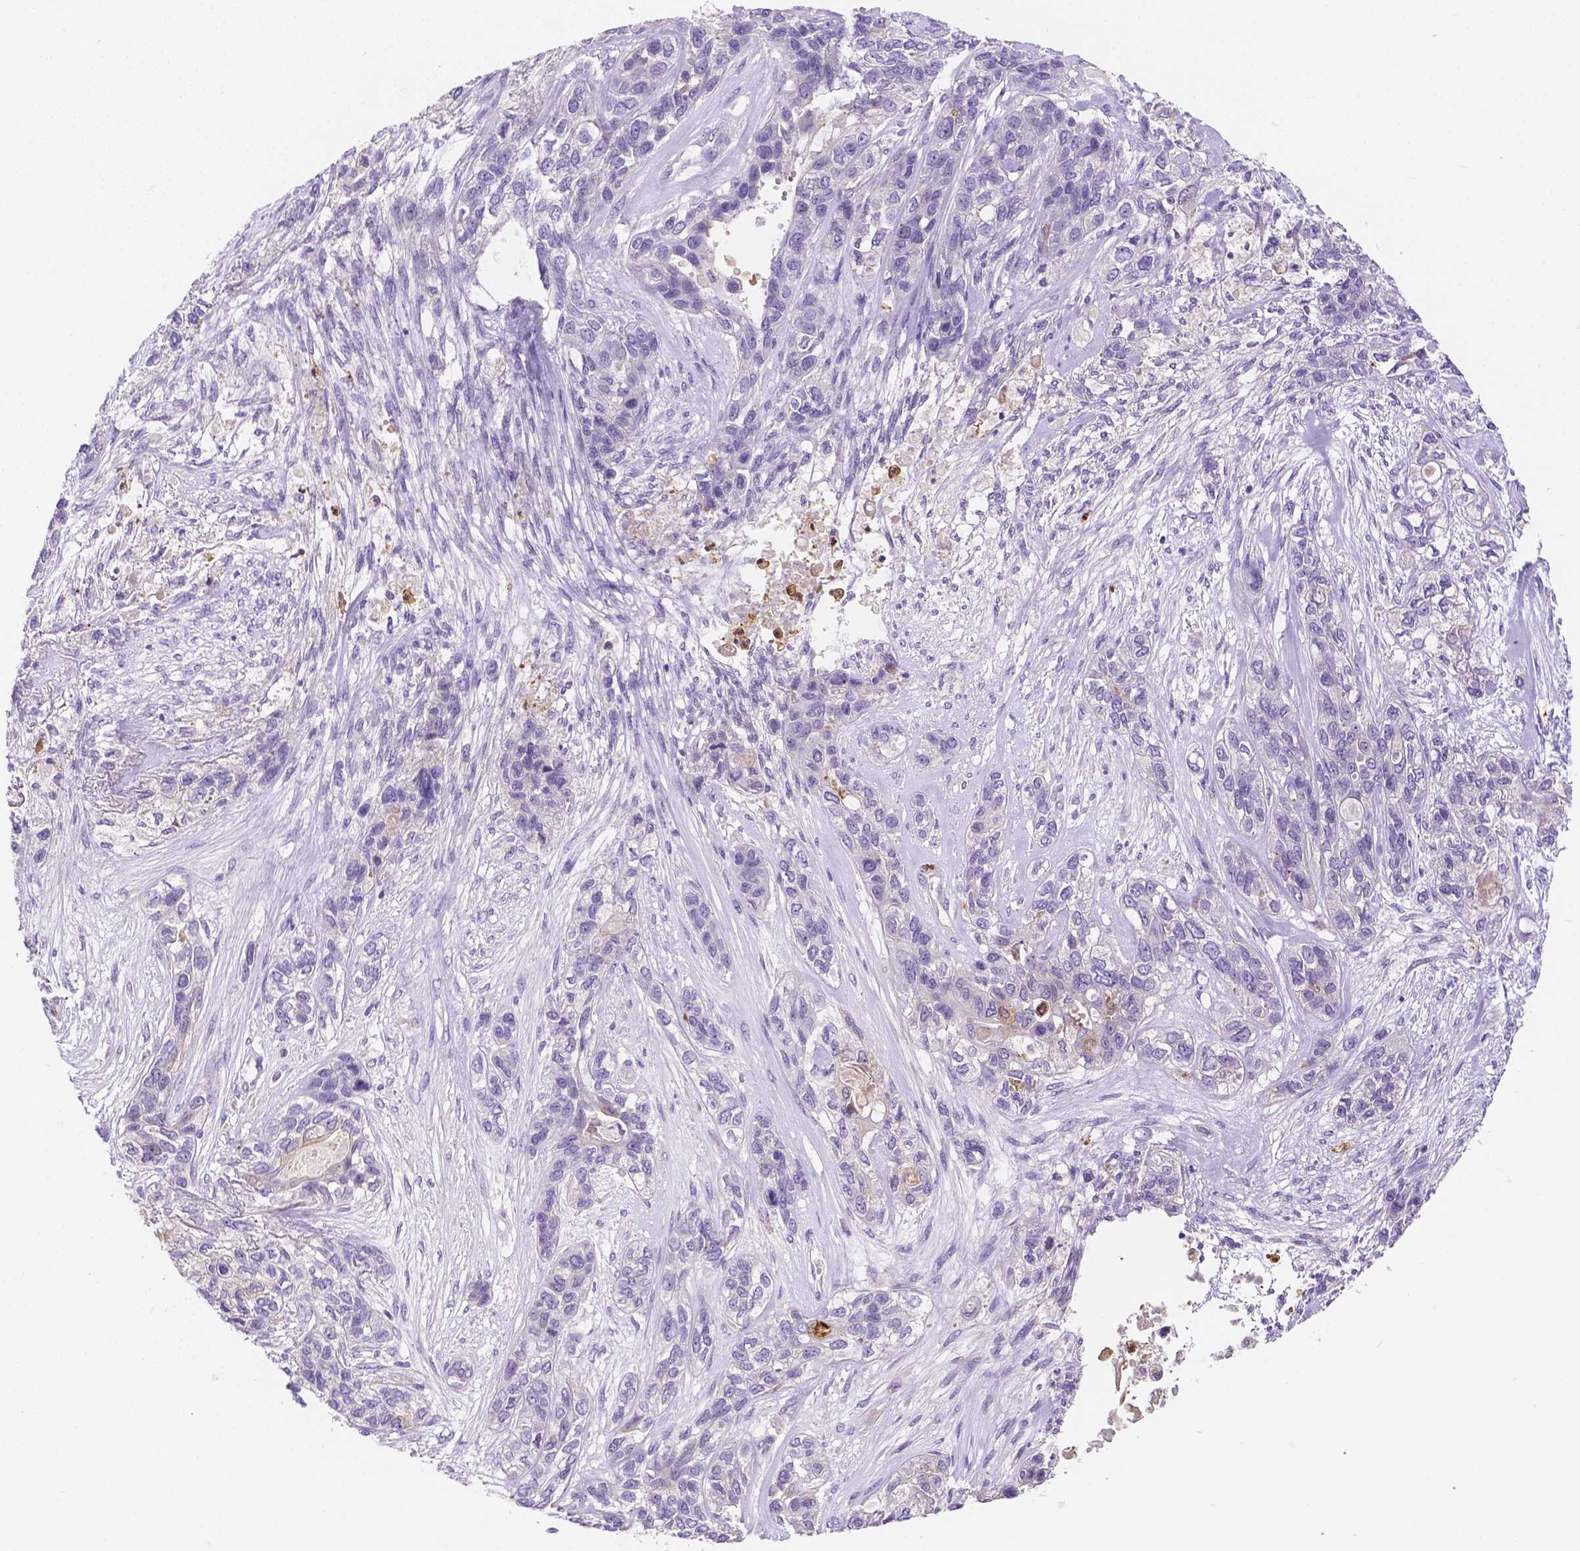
{"staining": {"intensity": "negative", "quantity": "none", "location": "none"}, "tissue": "lung cancer", "cell_type": "Tumor cells", "image_type": "cancer", "snomed": [{"axis": "morphology", "description": "Squamous cell carcinoma, NOS"}, {"axis": "topography", "description": "Lung"}], "caption": "Protein analysis of squamous cell carcinoma (lung) reveals no significant staining in tumor cells.", "gene": "ZNRD2", "patient": {"sex": "female", "age": 70}}